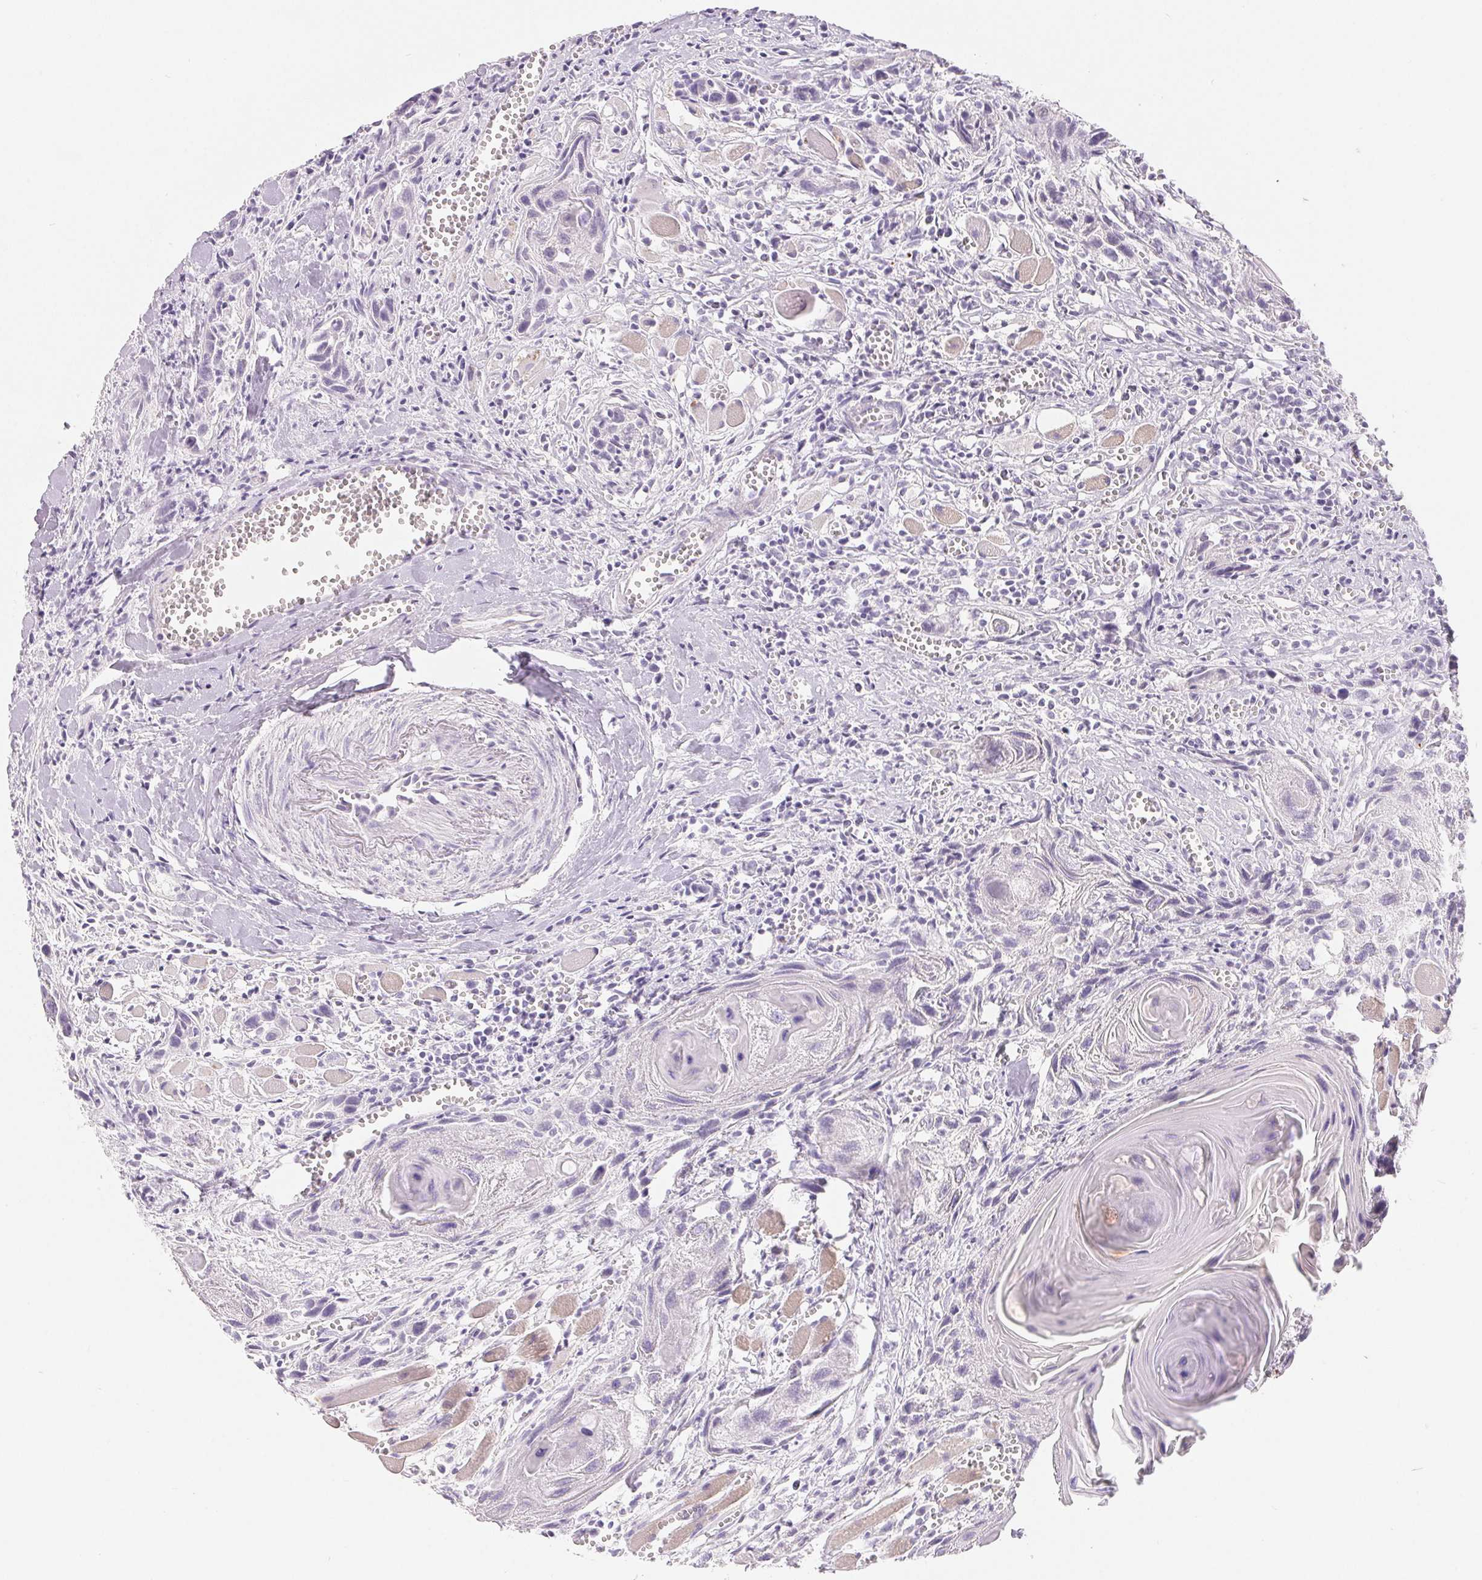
{"staining": {"intensity": "negative", "quantity": "none", "location": "none"}, "tissue": "head and neck cancer", "cell_type": "Tumor cells", "image_type": "cancer", "snomed": [{"axis": "morphology", "description": "Squamous cell carcinoma, NOS"}, {"axis": "topography", "description": "Head-Neck"}], "caption": "Protein analysis of head and neck cancer displays no significant staining in tumor cells.", "gene": "SPACA5B", "patient": {"sex": "female", "age": 80}}